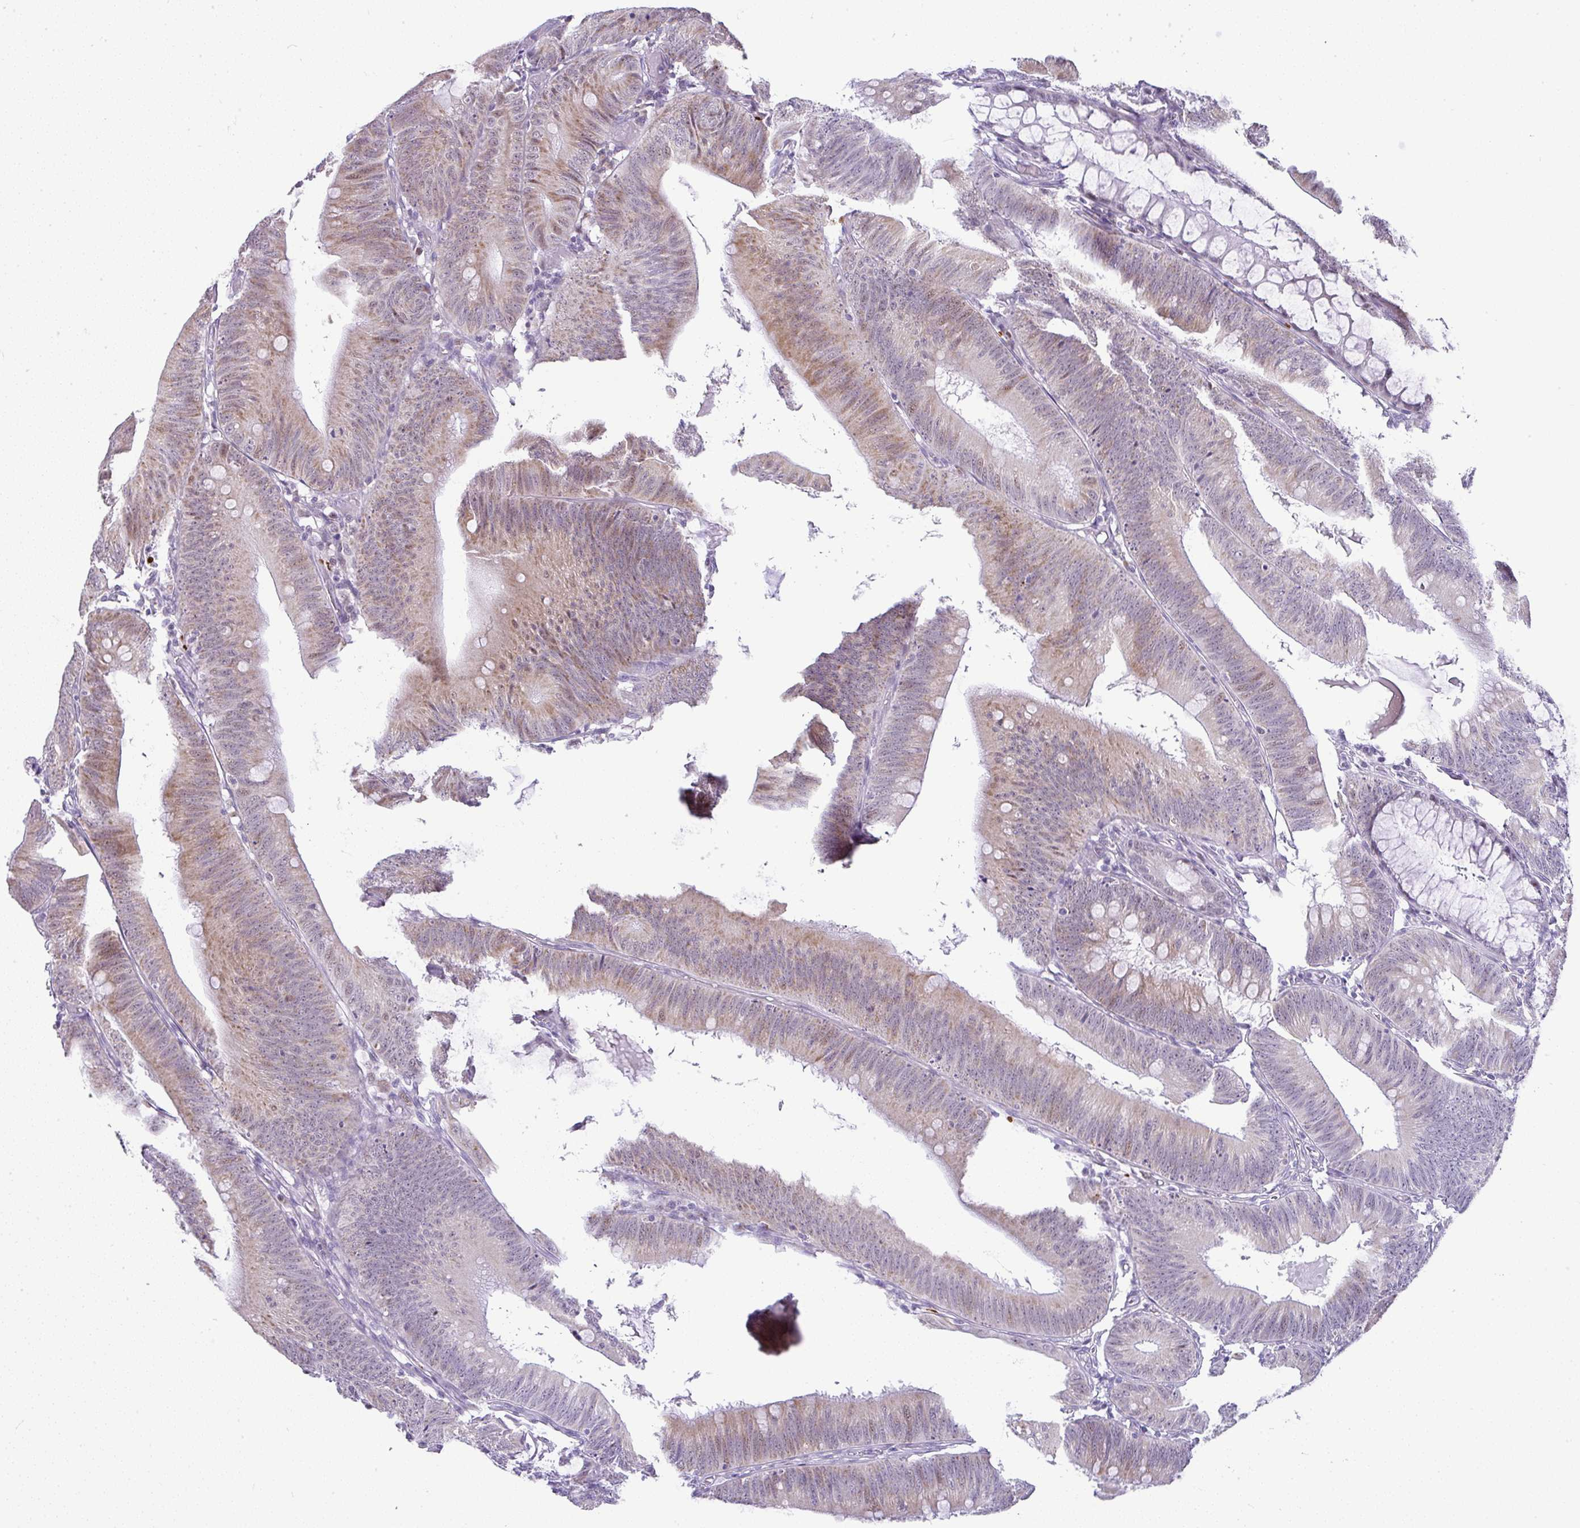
{"staining": {"intensity": "moderate", "quantity": "25%-75%", "location": "cytoplasmic/membranous,nuclear"}, "tissue": "colorectal cancer", "cell_type": "Tumor cells", "image_type": "cancer", "snomed": [{"axis": "morphology", "description": "Adenocarcinoma, NOS"}, {"axis": "topography", "description": "Colon"}], "caption": "Adenocarcinoma (colorectal) stained with immunohistochemistry (IHC) reveals moderate cytoplasmic/membranous and nuclear positivity in approximately 25%-75% of tumor cells.", "gene": "NR1D2", "patient": {"sex": "male", "age": 84}}